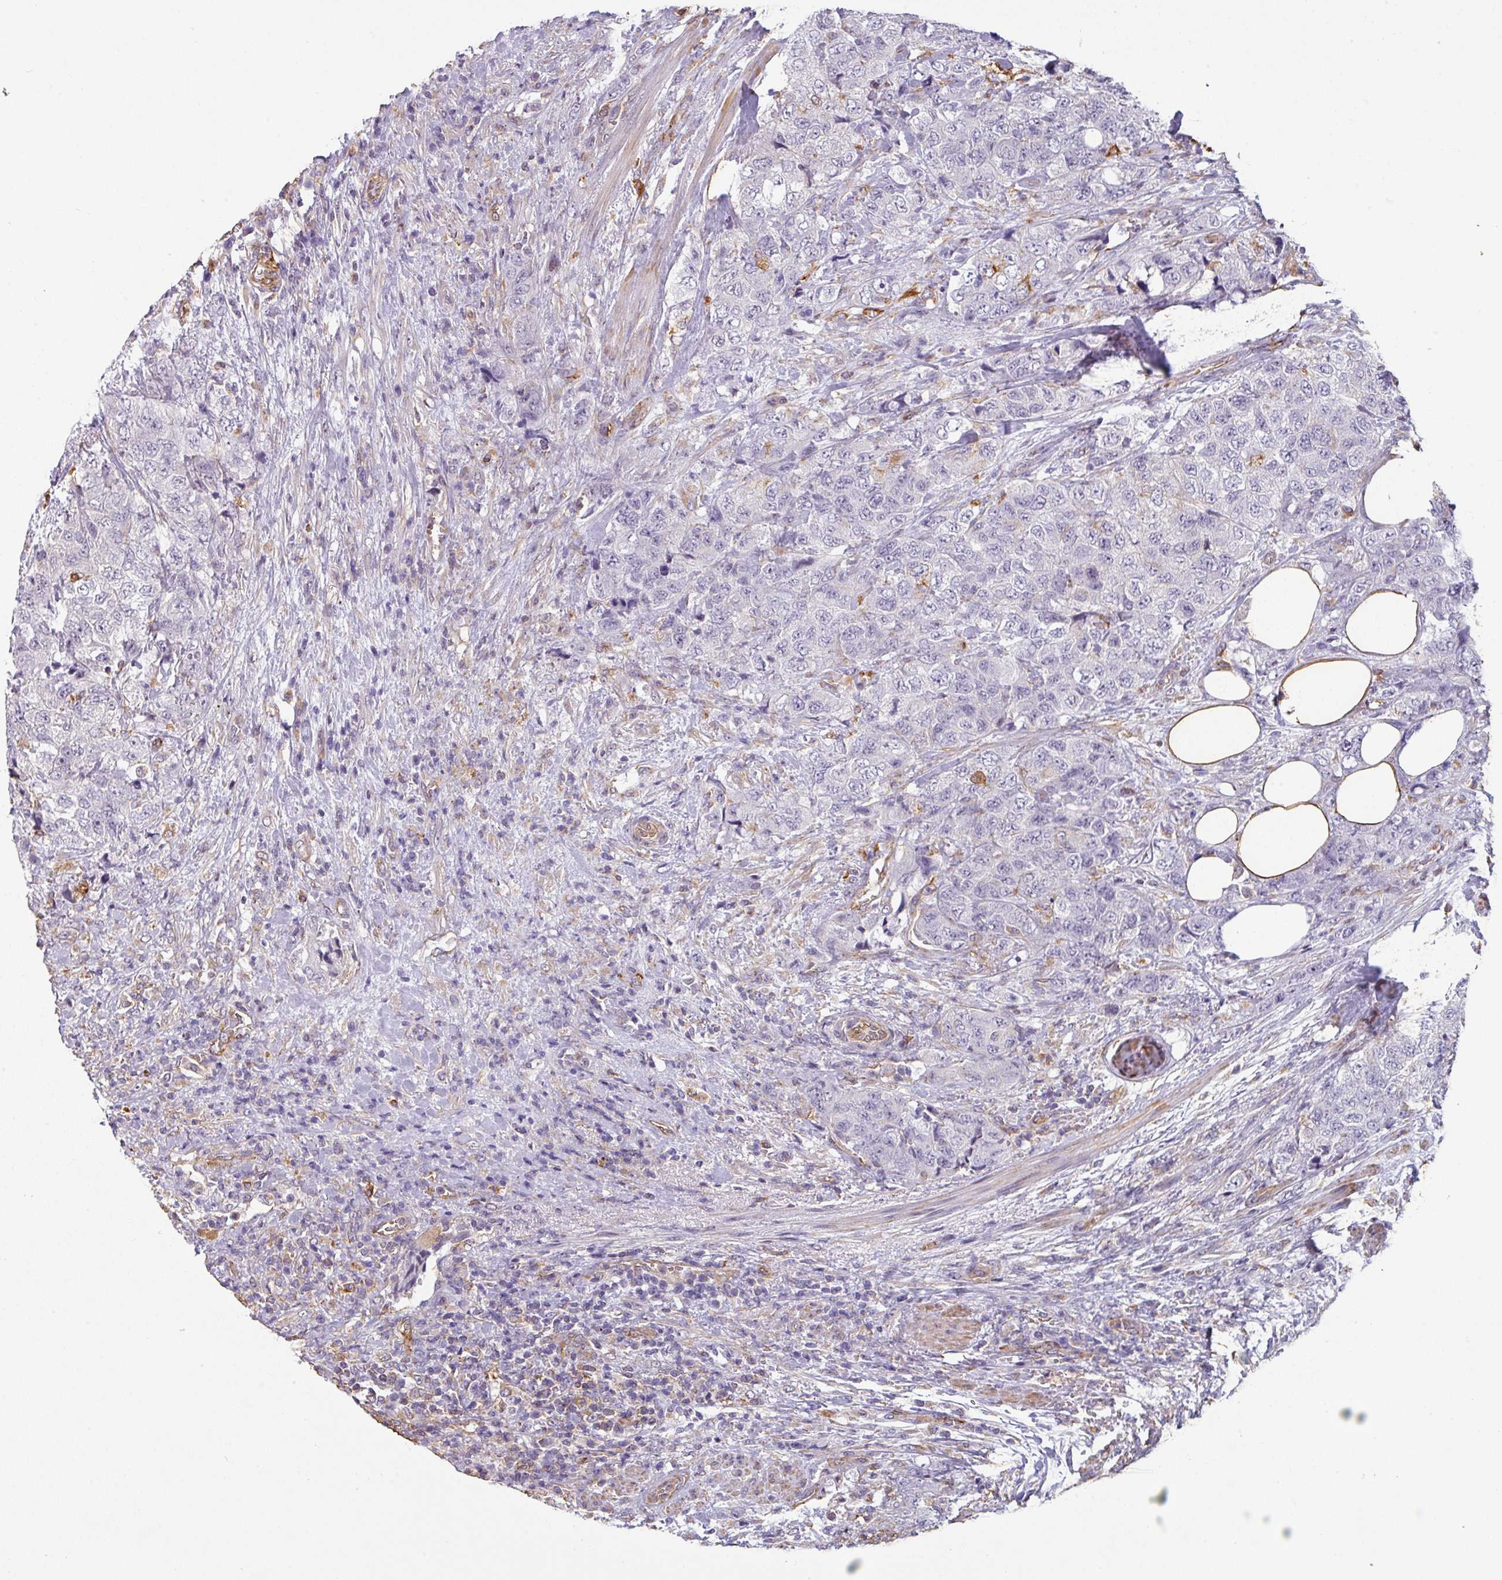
{"staining": {"intensity": "negative", "quantity": "none", "location": "none"}, "tissue": "urothelial cancer", "cell_type": "Tumor cells", "image_type": "cancer", "snomed": [{"axis": "morphology", "description": "Urothelial carcinoma, High grade"}, {"axis": "topography", "description": "Urinary bladder"}], "caption": "High magnification brightfield microscopy of urothelial cancer stained with DAB (3,3'-diaminobenzidine) (brown) and counterstained with hematoxylin (blue): tumor cells show no significant positivity.", "gene": "ZNF280C", "patient": {"sex": "female", "age": 78}}